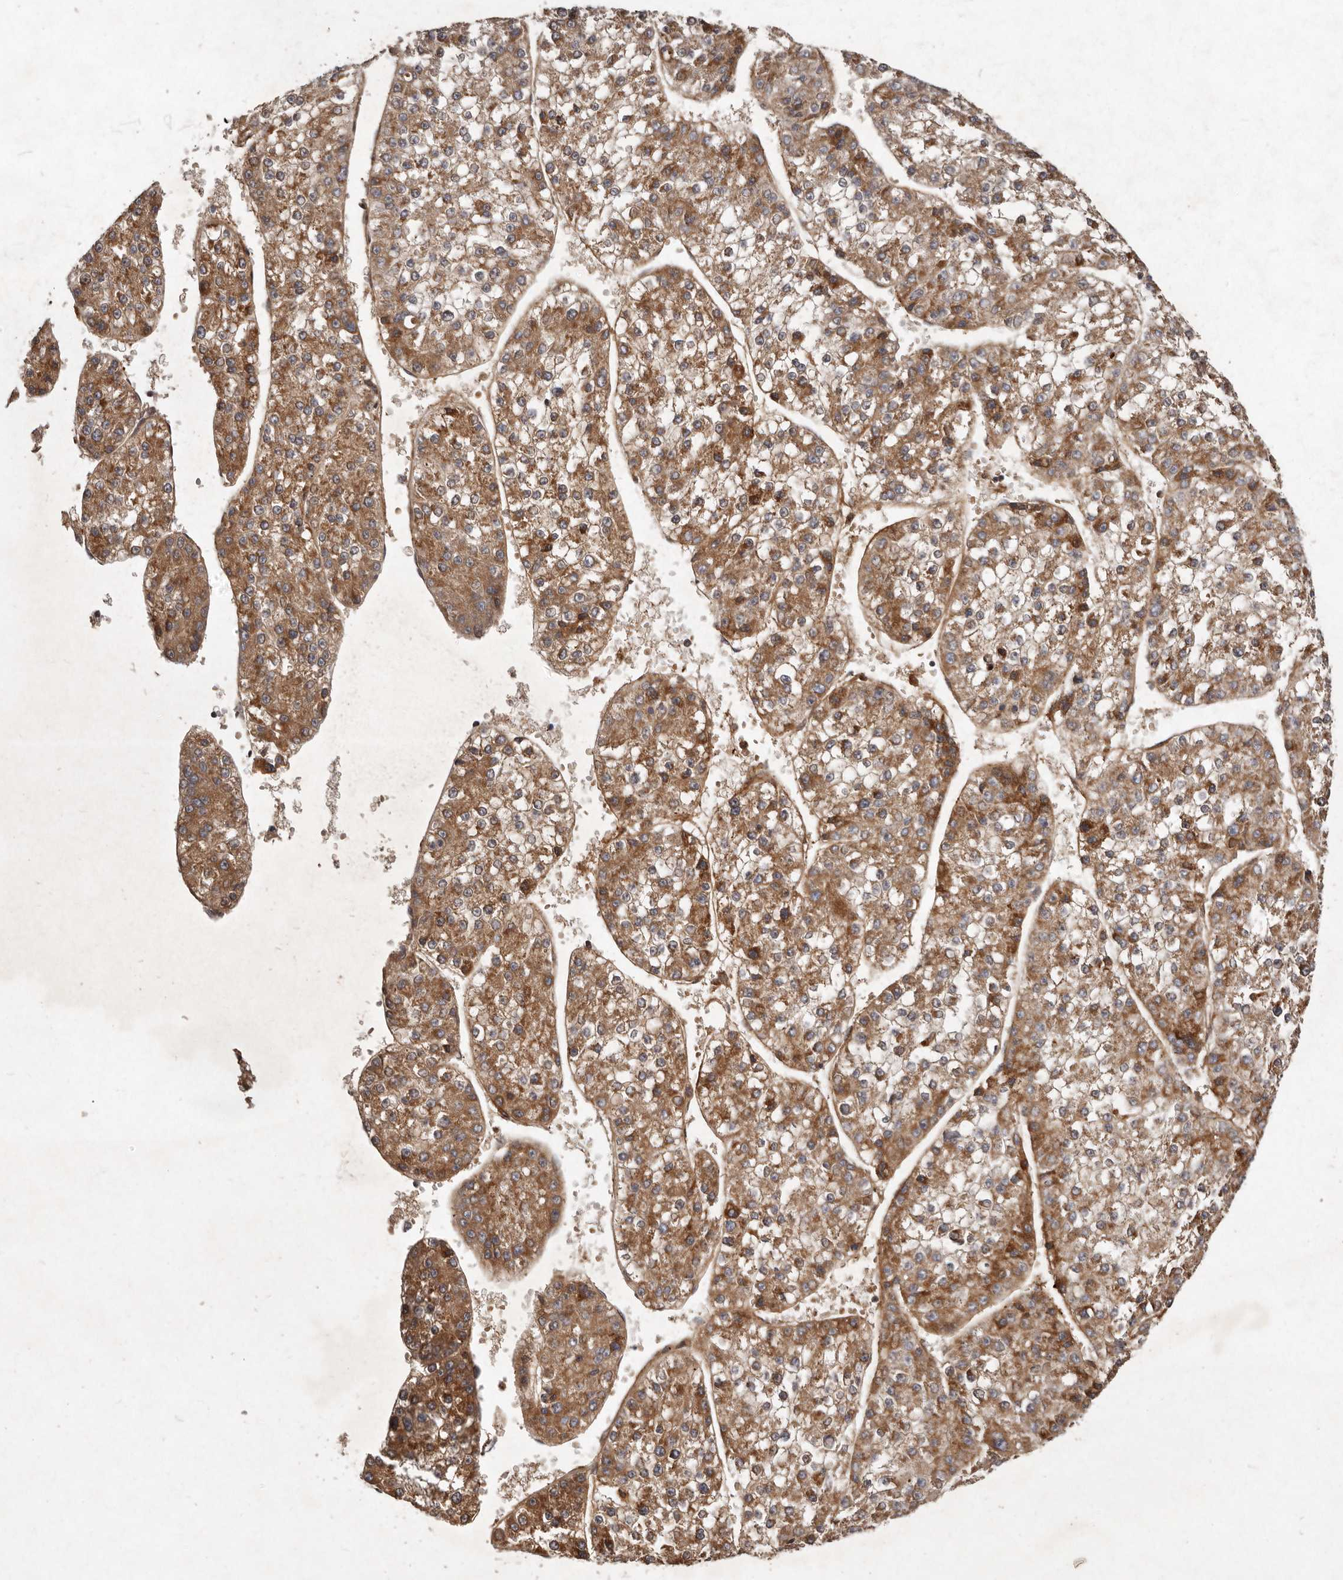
{"staining": {"intensity": "moderate", "quantity": ">75%", "location": "cytoplasmic/membranous"}, "tissue": "liver cancer", "cell_type": "Tumor cells", "image_type": "cancer", "snomed": [{"axis": "morphology", "description": "Carcinoma, Hepatocellular, NOS"}, {"axis": "topography", "description": "Liver"}], "caption": "A brown stain highlights moderate cytoplasmic/membranous positivity of a protein in human liver cancer (hepatocellular carcinoma) tumor cells.", "gene": "SEMA3A", "patient": {"sex": "female", "age": 73}}